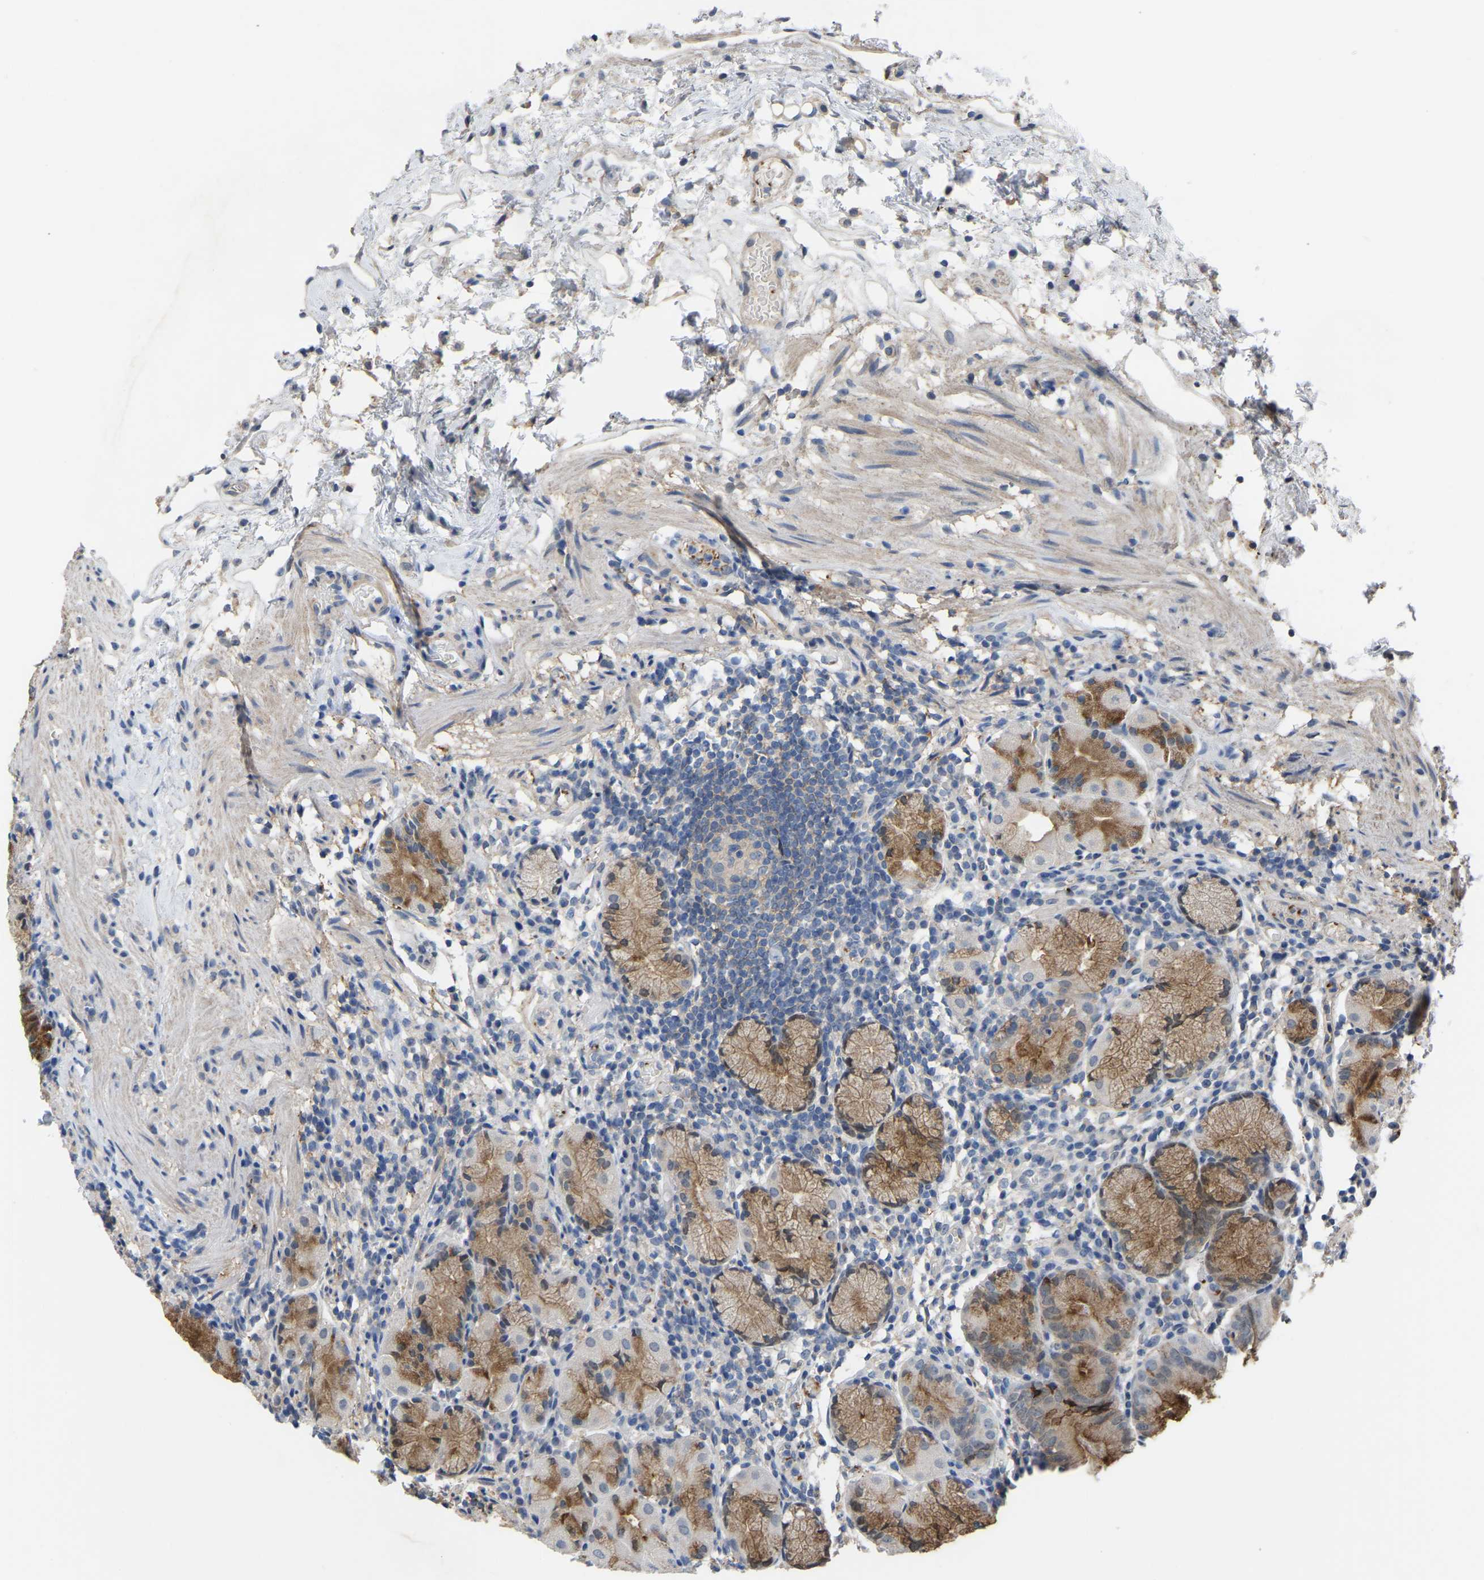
{"staining": {"intensity": "moderate", "quantity": "25%-75%", "location": "cytoplasmic/membranous"}, "tissue": "stomach", "cell_type": "Glandular cells", "image_type": "normal", "snomed": [{"axis": "morphology", "description": "Normal tissue, NOS"}, {"axis": "topography", "description": "Stomach"}, {"axis": "topography", "description": "Stomach, lower"}], "caption": "DAB immunohistochemical staining of benign human stomach exhibits moderate cytoplasmic/membranous protein staining in about 25%-75% of glandular cells.", "gene": "ZNF449", "patient": {"sex": "female", "age": 75}}